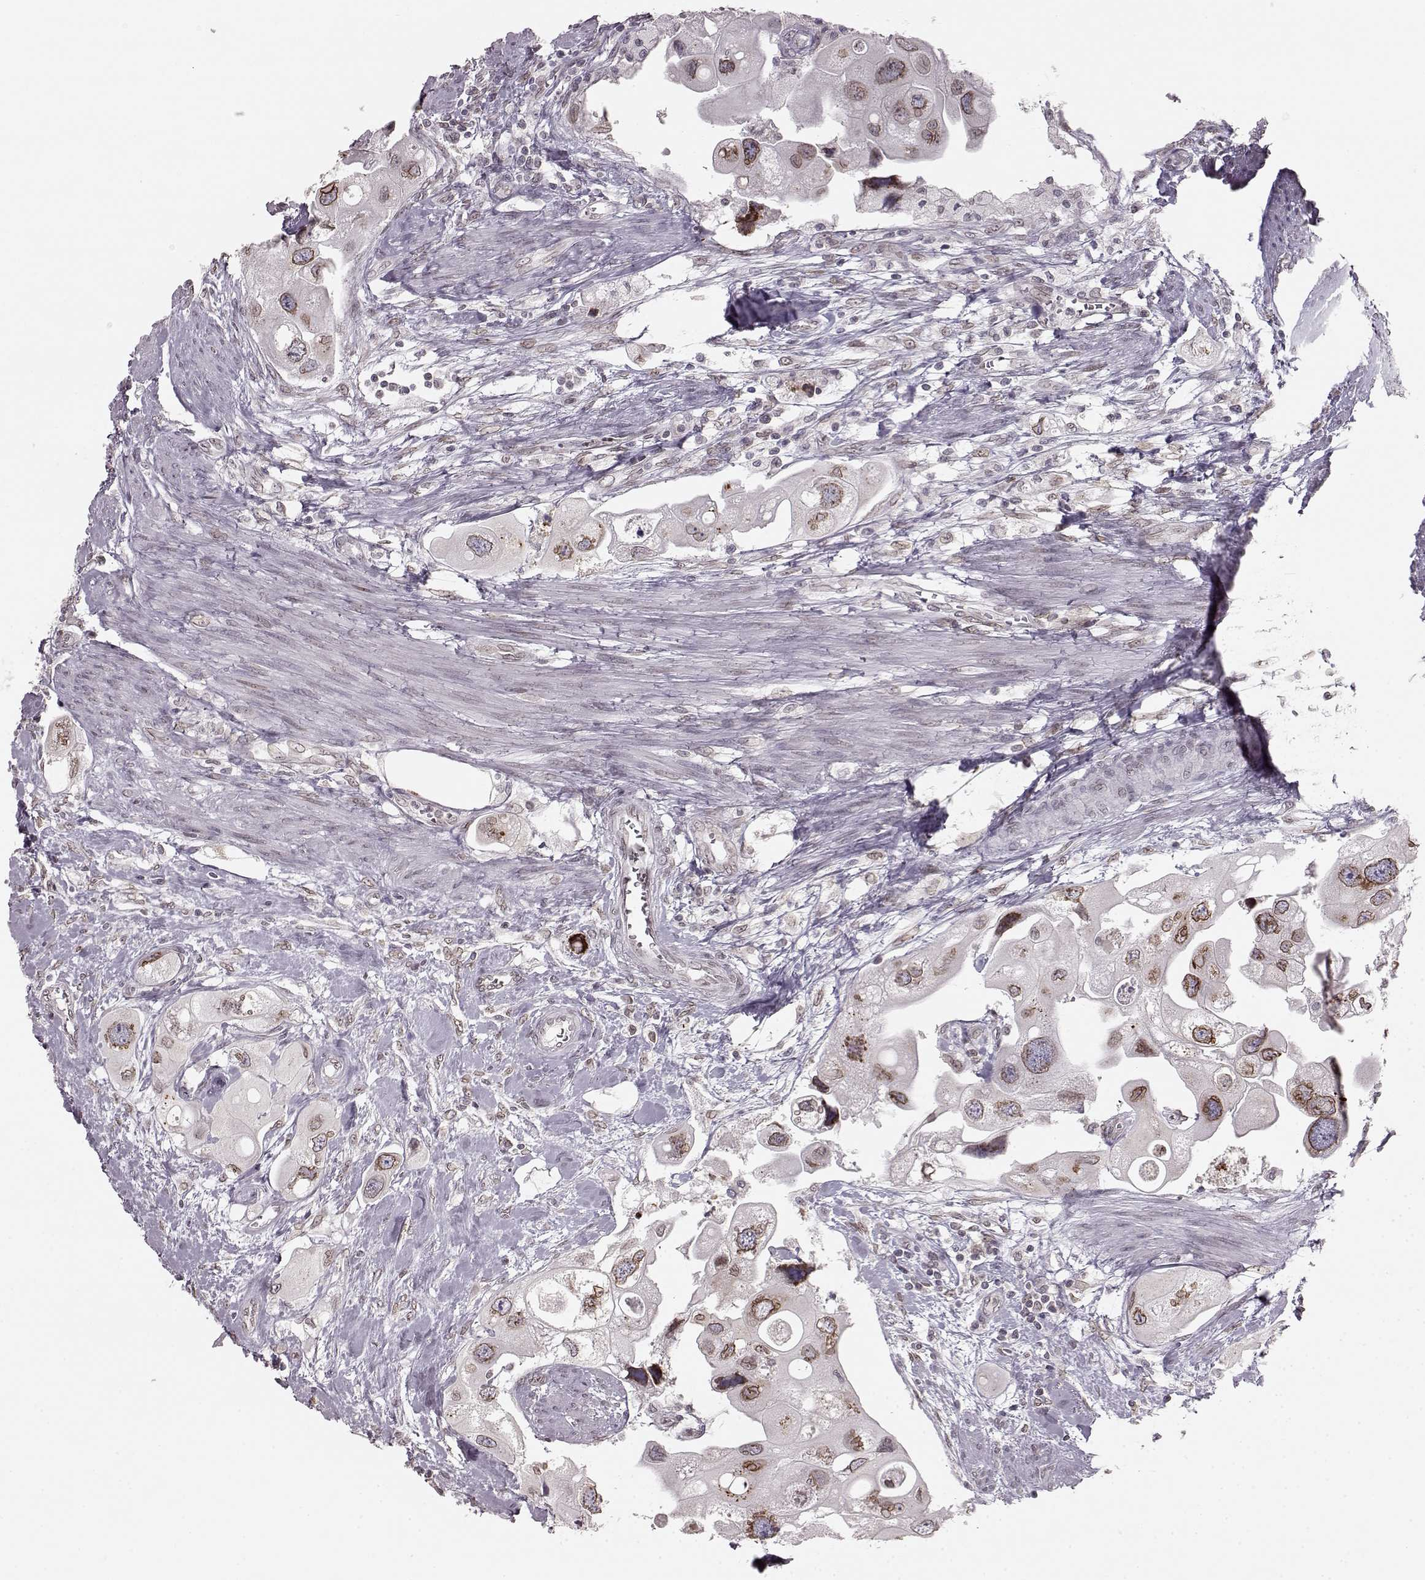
{"staining": {"intensity": "moderate", "quantity": ">75%", "location": "cytoplasmic/membranous,nuclear"}, "tissue": "urothelial cancer", "cell_type": "Tumor cells", "image_type": "cancer", "snomed": [{"axis": "morphology", "description": "Urothelial carcinoma, High grade"}, {"axis": "topography", "description": "Urinary bladder"}], "caption": "An image of urothelial cancer stained for a protein displays moderate cytoplasmic/membranous and nuclear brown staining in tumor cells. (Stains: DAB (3,3'-diaminobenzidine) in brown, nuclei in blue, Microscopy: brightfield microscopy at high magnification).", "gene": "DCAF12", "patient": {"sex": "male", "age": 59}}